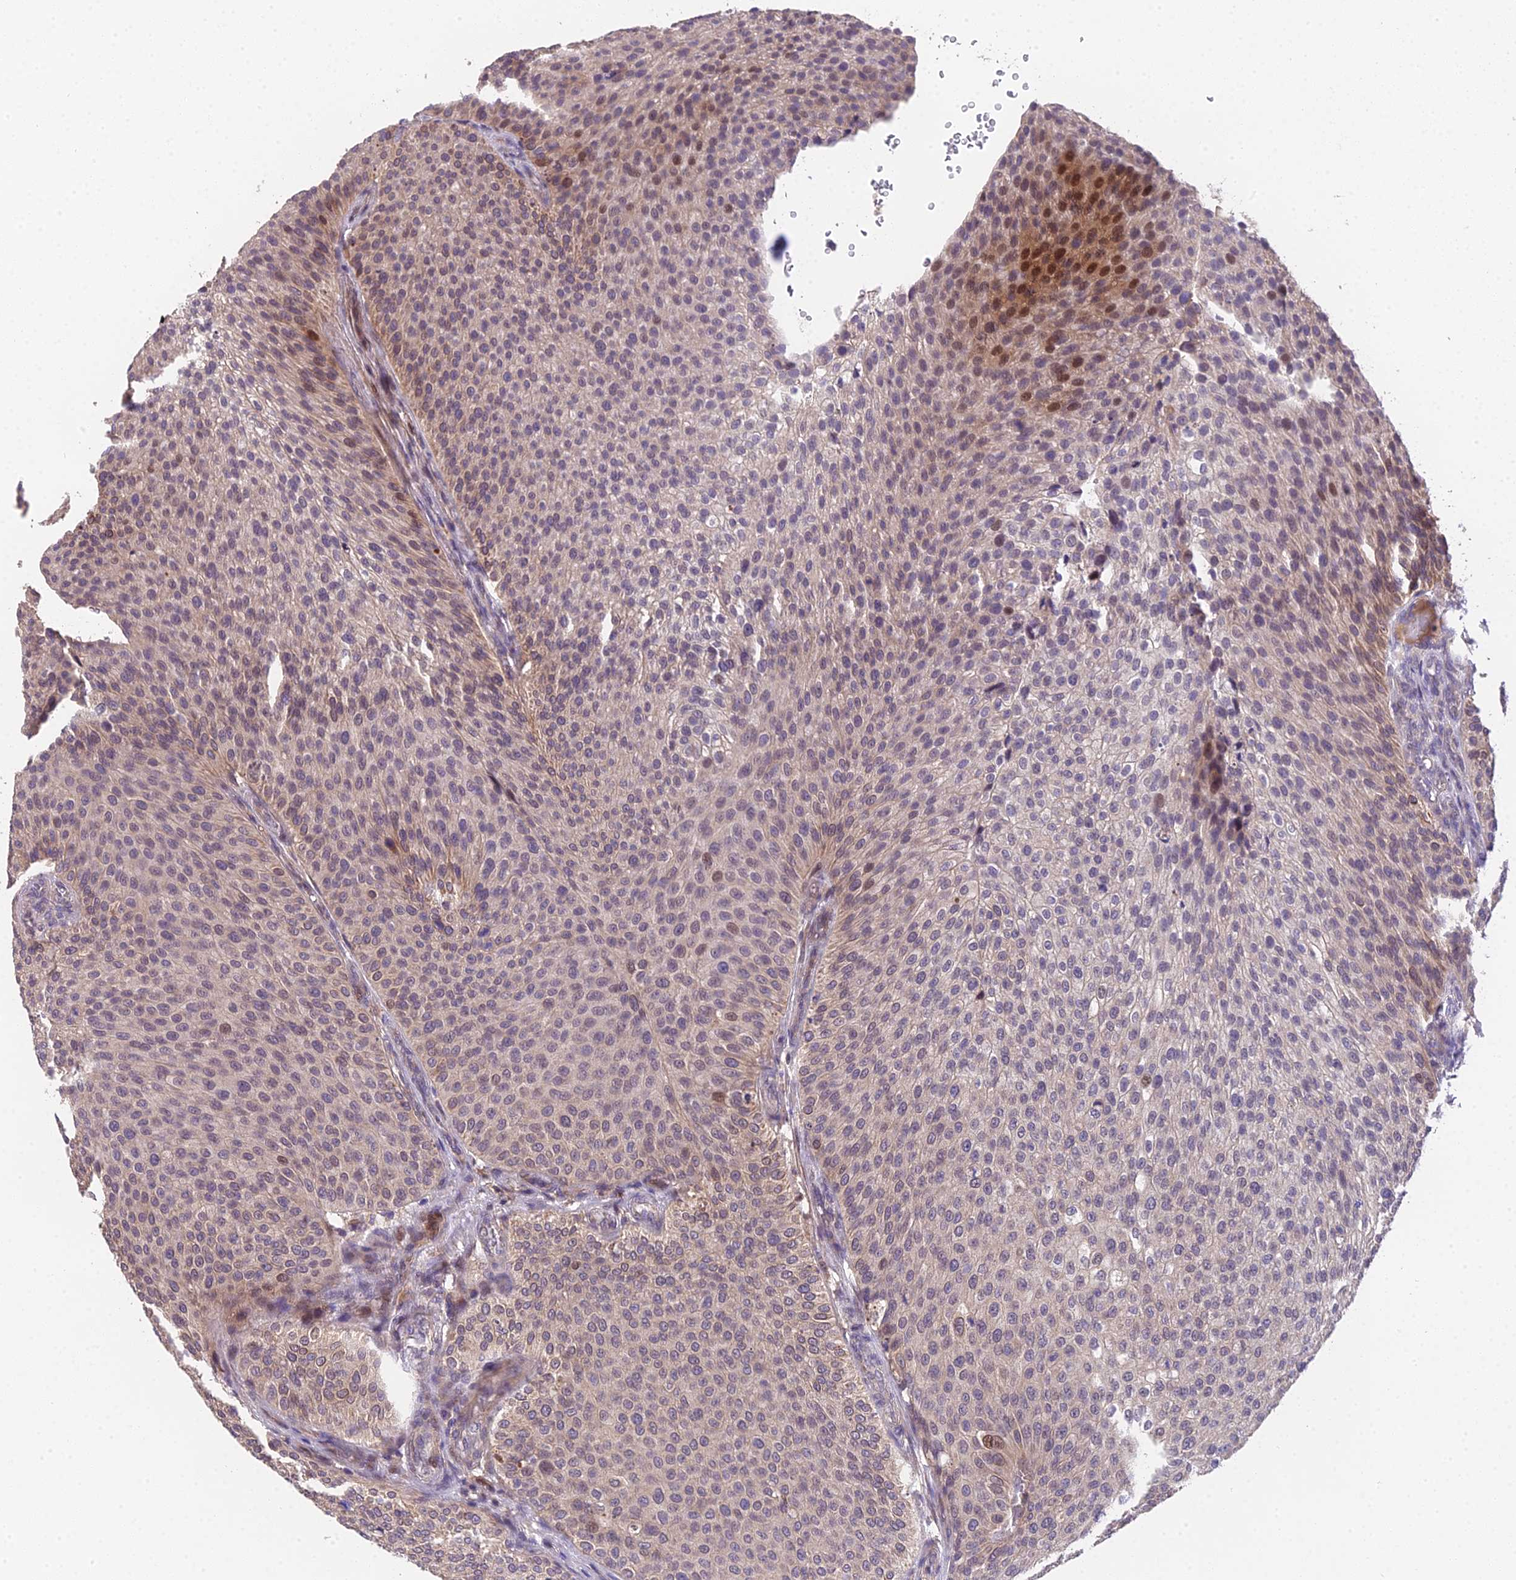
{"staining": {"intensity": "weak", "quantity": "<25%", "location": "cytoplasmic/membranous,nuclear"}, "tissue": "urothelial cancer", "cell_type": "Tumor cells", "image_type": "cancer", "snomed": [{"axis": "morphology", "description": "Urothelial carcinoma, Low grade"}, {"axis": "topography", "description": "Smooth muscle"}, {"axis": "topography", "description": "Urinary bladder"}], "caption": "IHC image of neoplastic tissue: human urothelial cancer stained with DAB (3,3'-diaminobenzidine) exhibits no significant protein positivity in tumor cells.", "gene": "PUS10", "patient": {"sex": "male", "age": 60}}